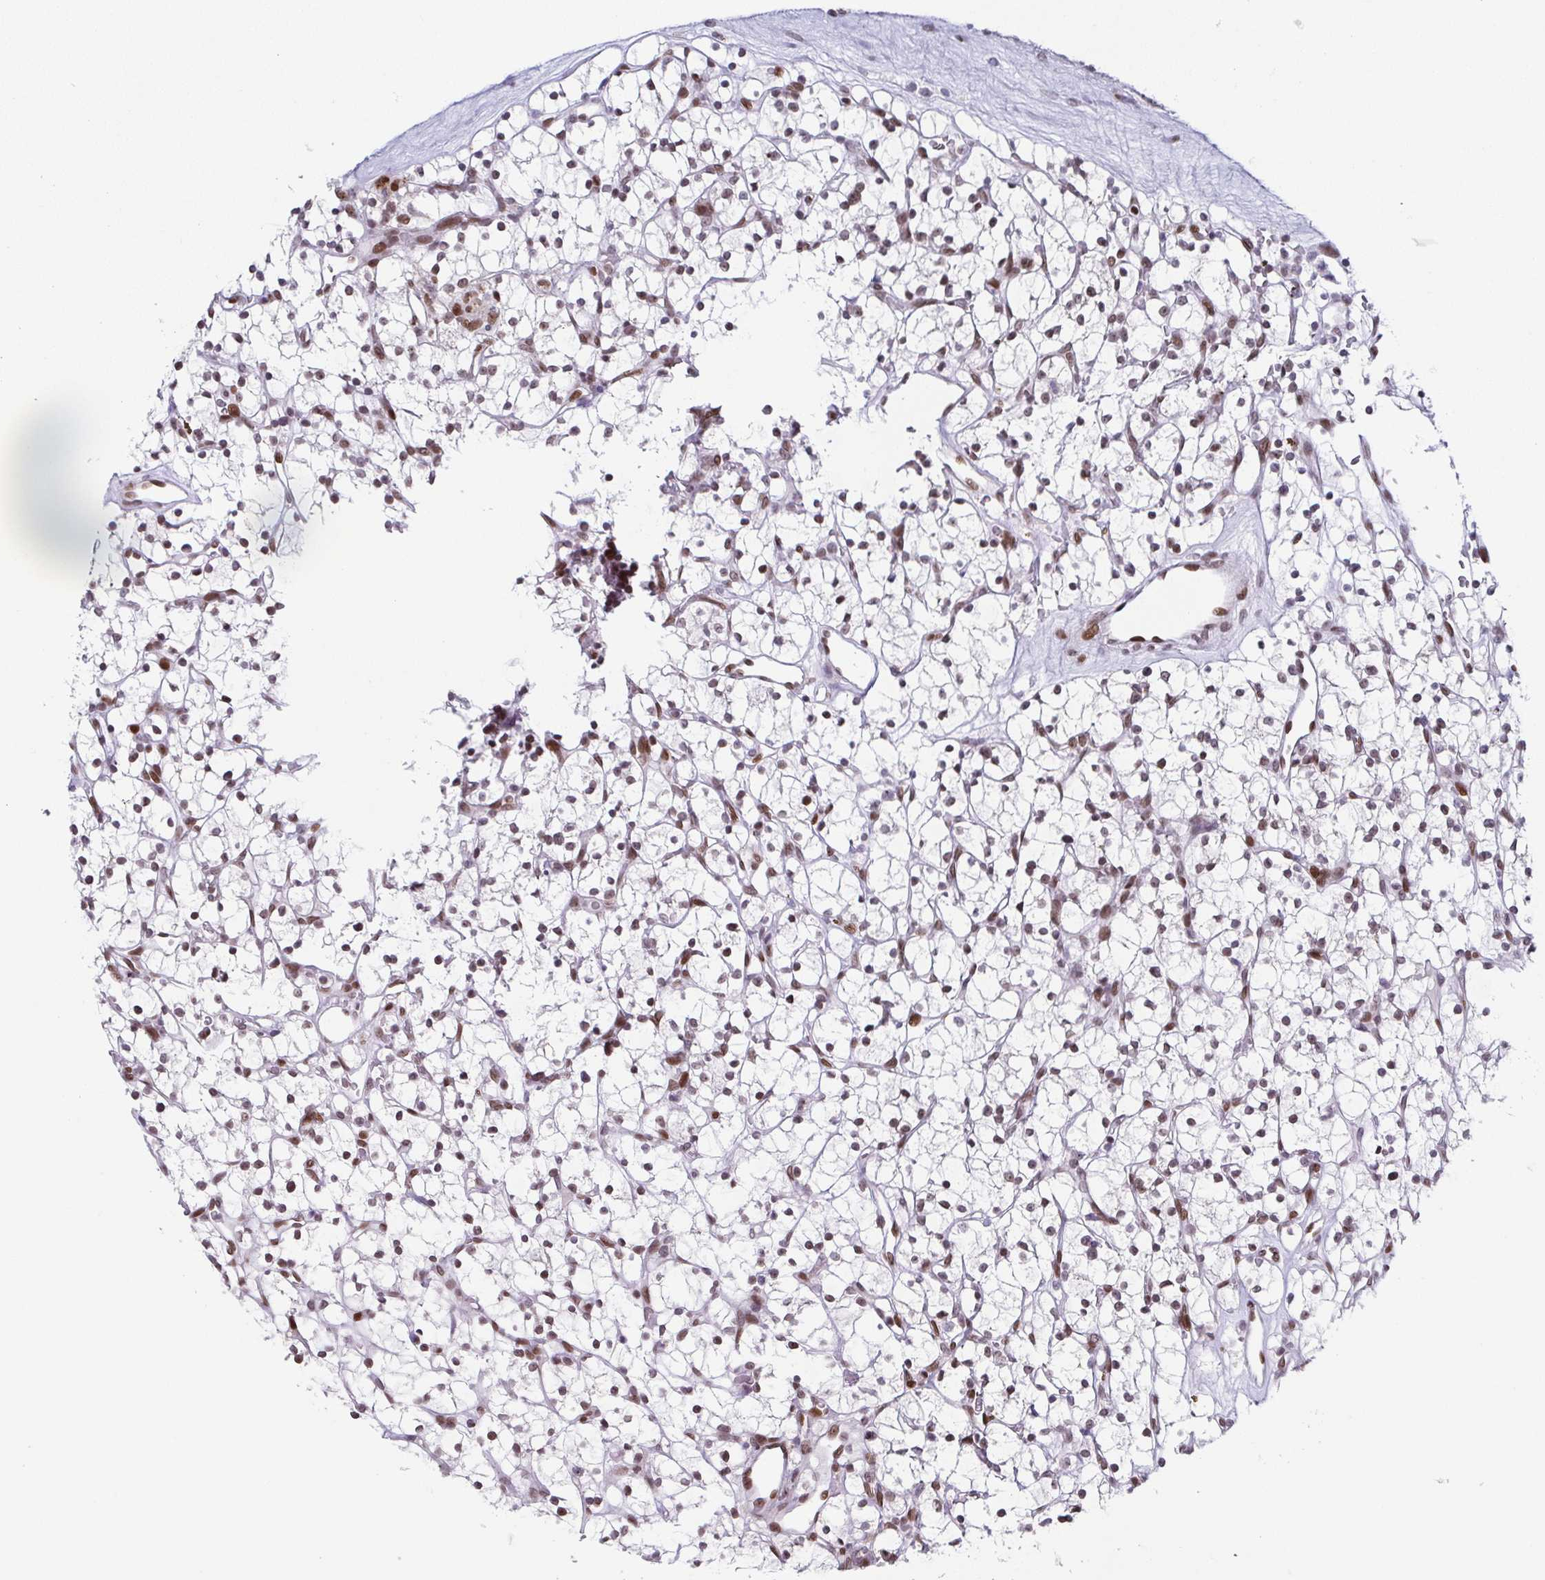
{"staining": {"intensity": "weak", "quantity": "<25%", "location": "nuclear"}, "tissue": "renal cancer", "cell_type": "Tumor cells", "image_type": "cancer", "snomed": [{"axis": "morphology", "description": "Adenocarcinoma, NOS"}, {"axis": "topography", "description": "Kidney"}], "caption": "Immunohistochemistry photomicrograph of neoplastic tissue: adenocarcinoma (renal) stained with DAB (3,3'-diaminobenzidine) reveals no significant protein expression in tumor cells. The staining is performed using DAB (3,3'-diaminobenzidine) brown chromogen with nuclei counter-stained in using hematoxylin.", "gene": "RB1", "patient": {"sex": "female", "age": 64}}